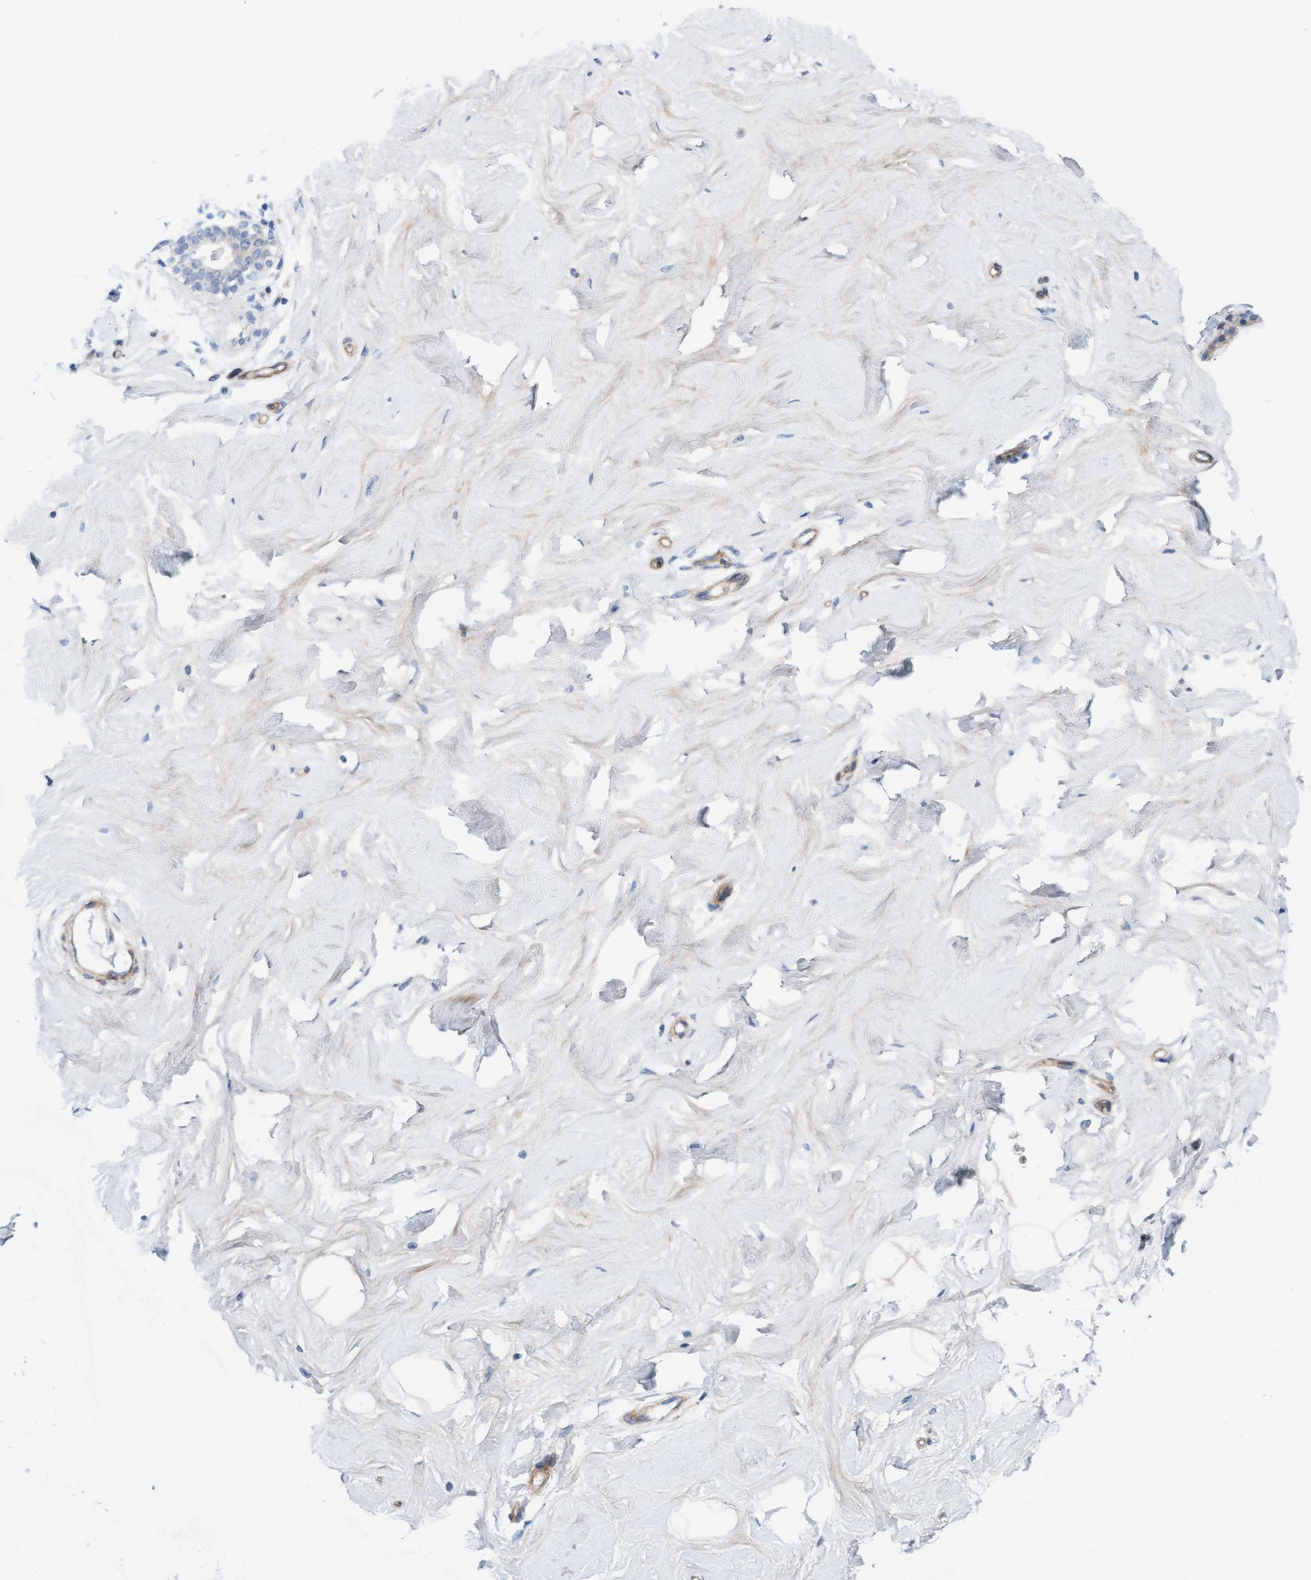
{"staining": {"intensity": "negative", "quantity": "none", "location": "none"}, "tissue": "breast", "cell_type": "Adipocytes", "image_type": "normal", "snomed": [{"axis": "morphology", "description": "Normal tissue, NOS"}, {"axis": "topography", "description": "Breast"}], "caption": "An image of breast stained for a protein shows no brown staining in adipocytes.", "gene": "CDK5RAP3", "patient": {"sex": "female", "age": 23}}